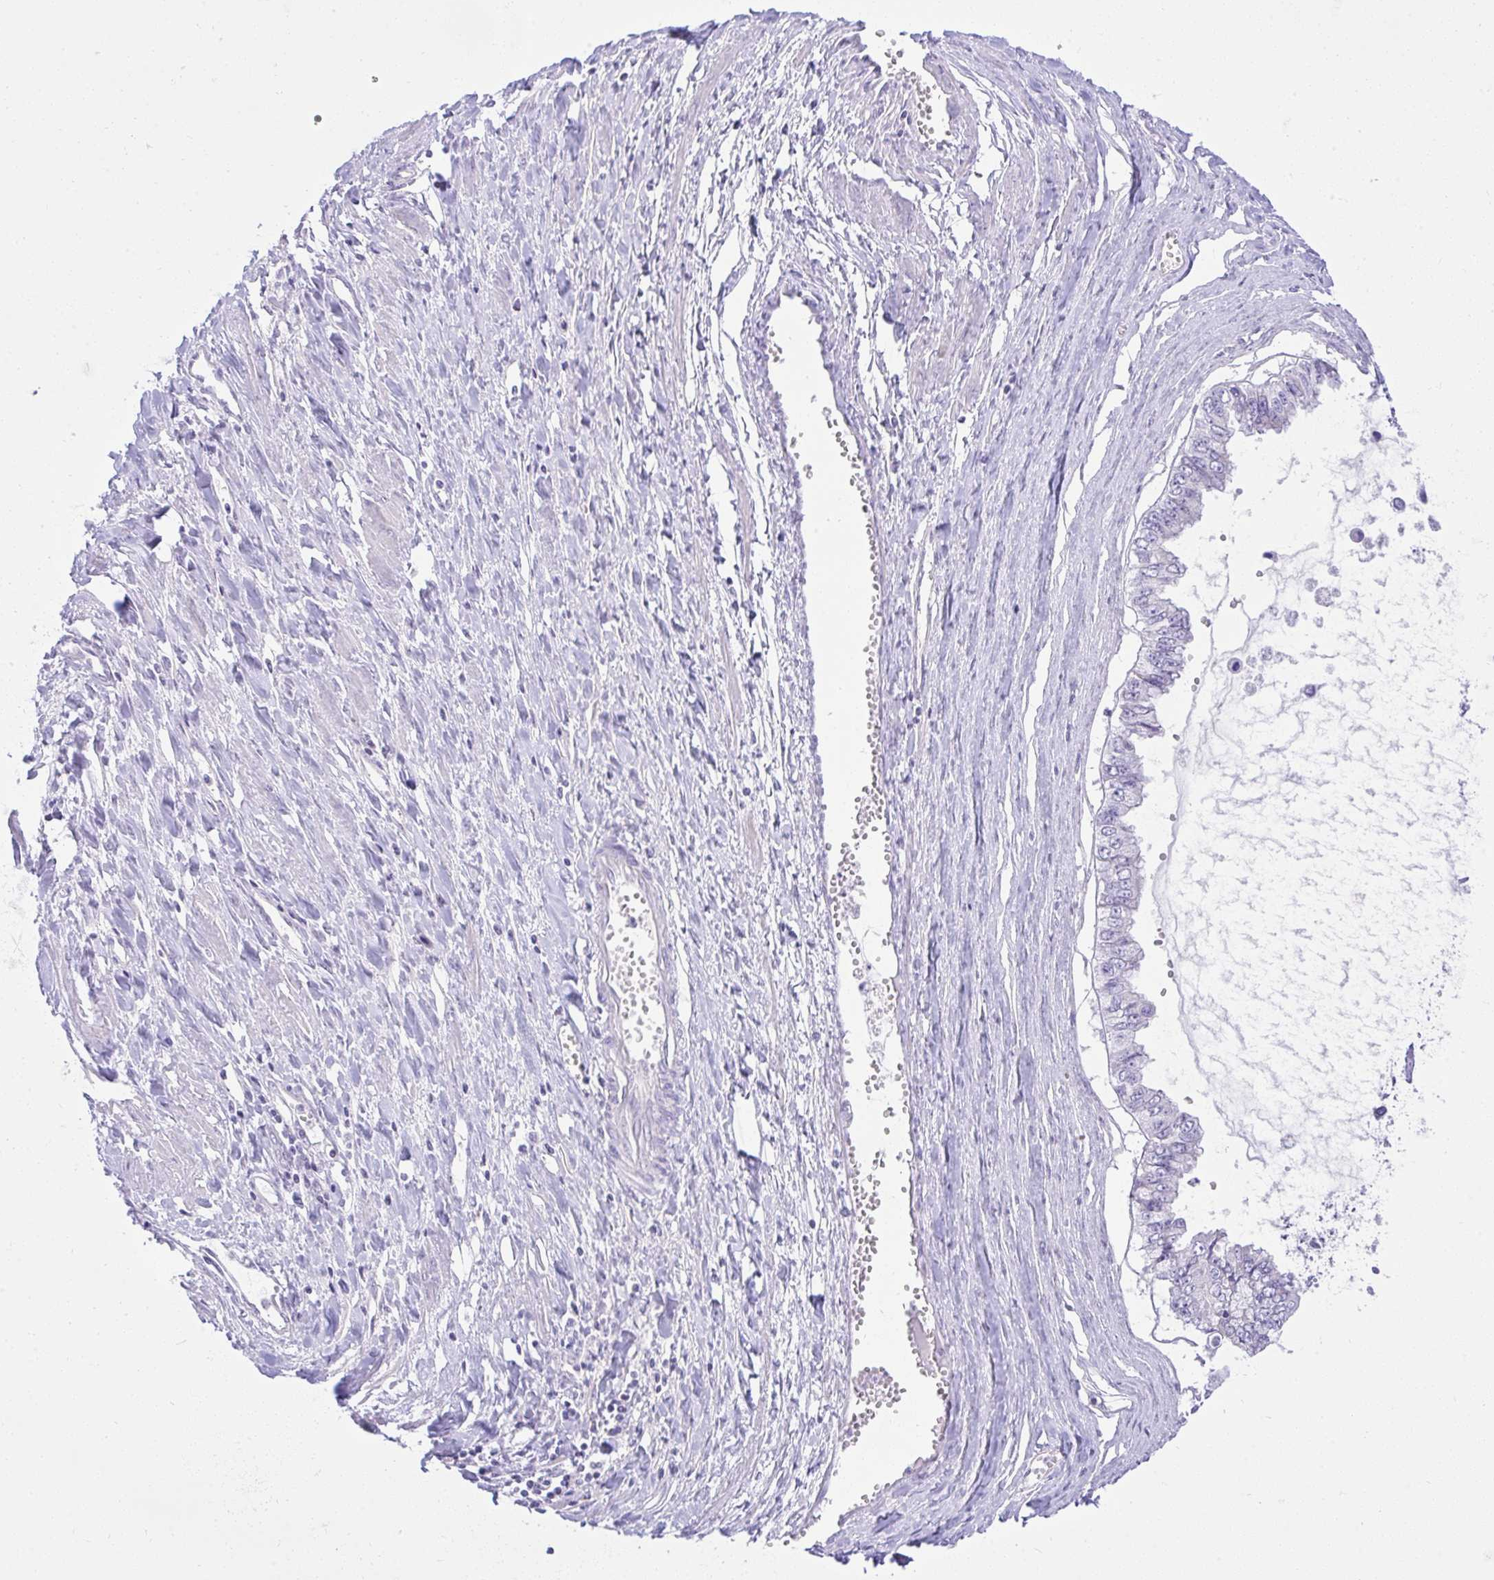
{"staining": {"intensity": "negative", "quantity": "none", "location": "none"}, "tissue": "ovarian cancer", "cell_type": "Tumor cells", "image_type": "cancer", "snomed": [{"axis": "morphology", "description": "Cystadenocarcinoma, mucinous, NOS"}, {"axis": "topography", "description": "Ovary"}], "caption": "Tumor cells are negative for brown protein staining in ovarian mucinous cystadenocarcinoma.", "gene": "ZNF101", "patient": {"sex": "female", "age": 72}}